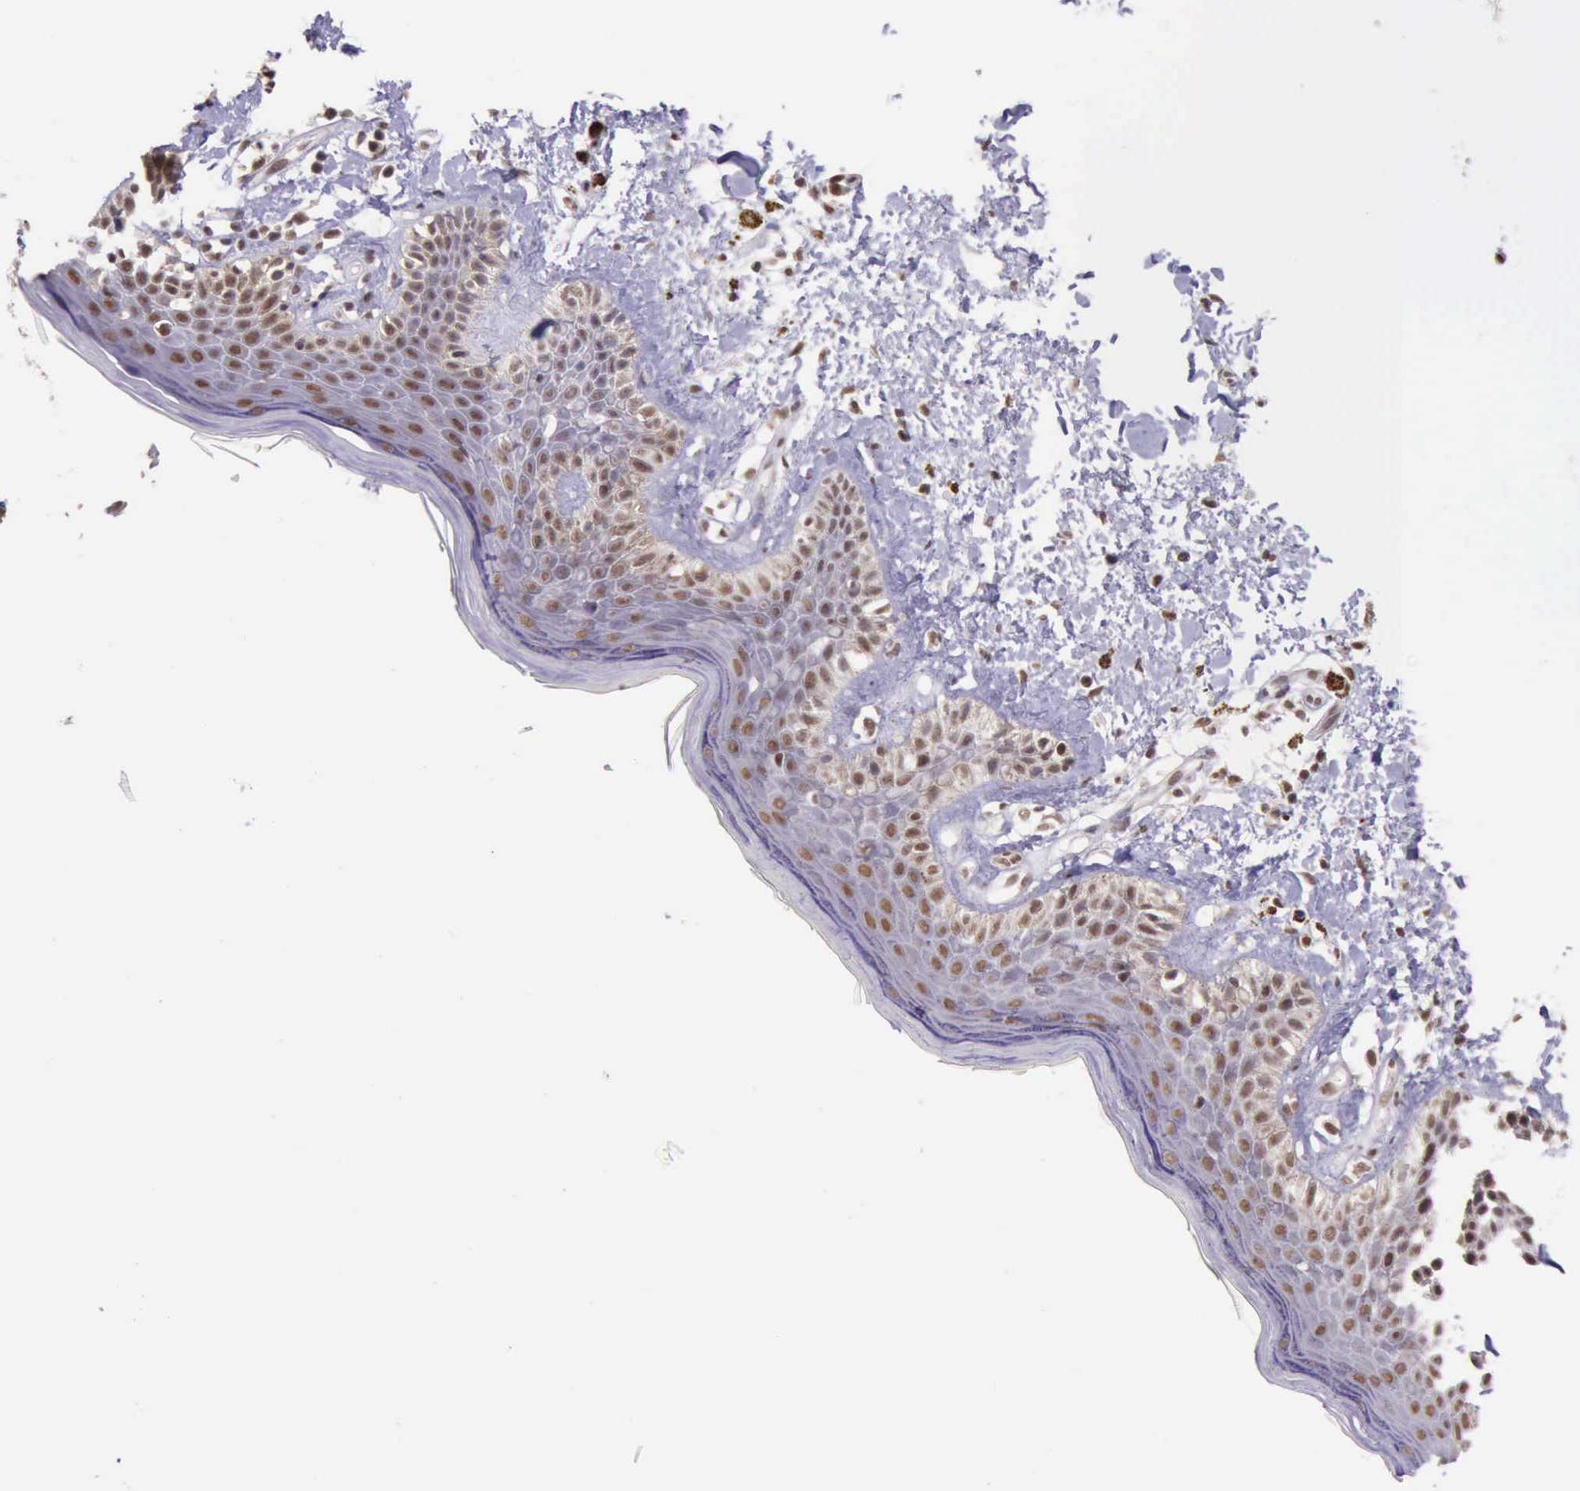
{"staining": {"intensity": "moderate", "quantity": ">75%", "location": "nuclear"}, "tissue": "skin", "cell_type": "Epidermal cells", "image_type": "normal", "snomed": [{"axis": "morphology", "description": "Normal tissue, NOS"}, {"axis": "topography", "description": "Anal"}], "caption": "DAB immunohistochemical staining of benign human skin demonstrates moderate nuclear protein staining in about >75% of epidermal cells.", "gene": "PRPF39", "patient": {"sex": "female", "age": 78}}